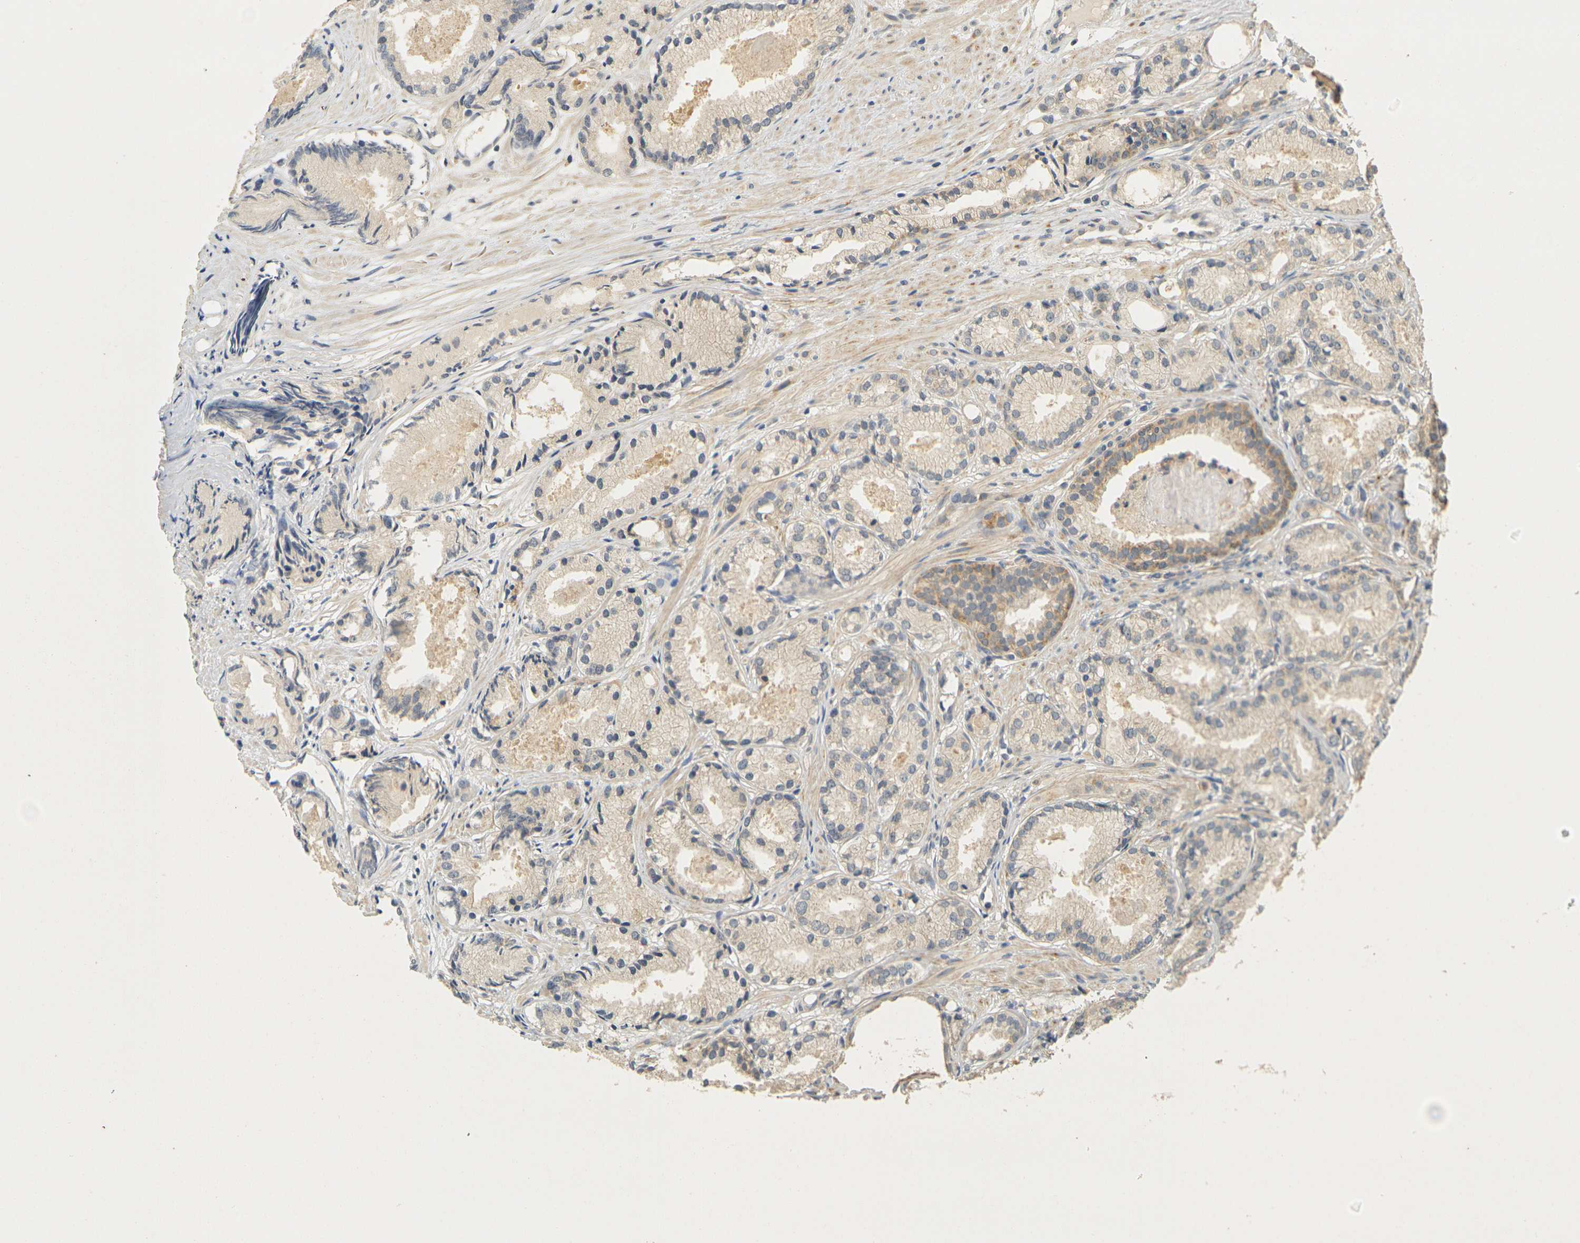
{"staining": {"intensity": "weak", "quantity": ">75%", "location": "cytoplasmic/membranous"}, "tissue": "prostate cancer", "cell_type": "Tumor cells", "image_type": "cancer", "snomed": [{"axis": "morphology", "description": "Adenocarcinoma, Low grade"}, {"axis": "topography", "description": "Prostate"}], "caption": "This micrograph demonstrates prostate adenocarcinoma (low-grade) stained with immunohistochemistry to label a protein in brown. The cytoplasmic/membranous of tumor cells show weak positivity for the protein. Nuclei are counter-stained blue.", "gene": "GDAP1", "patient": {"sex": "male", "age": 72}}